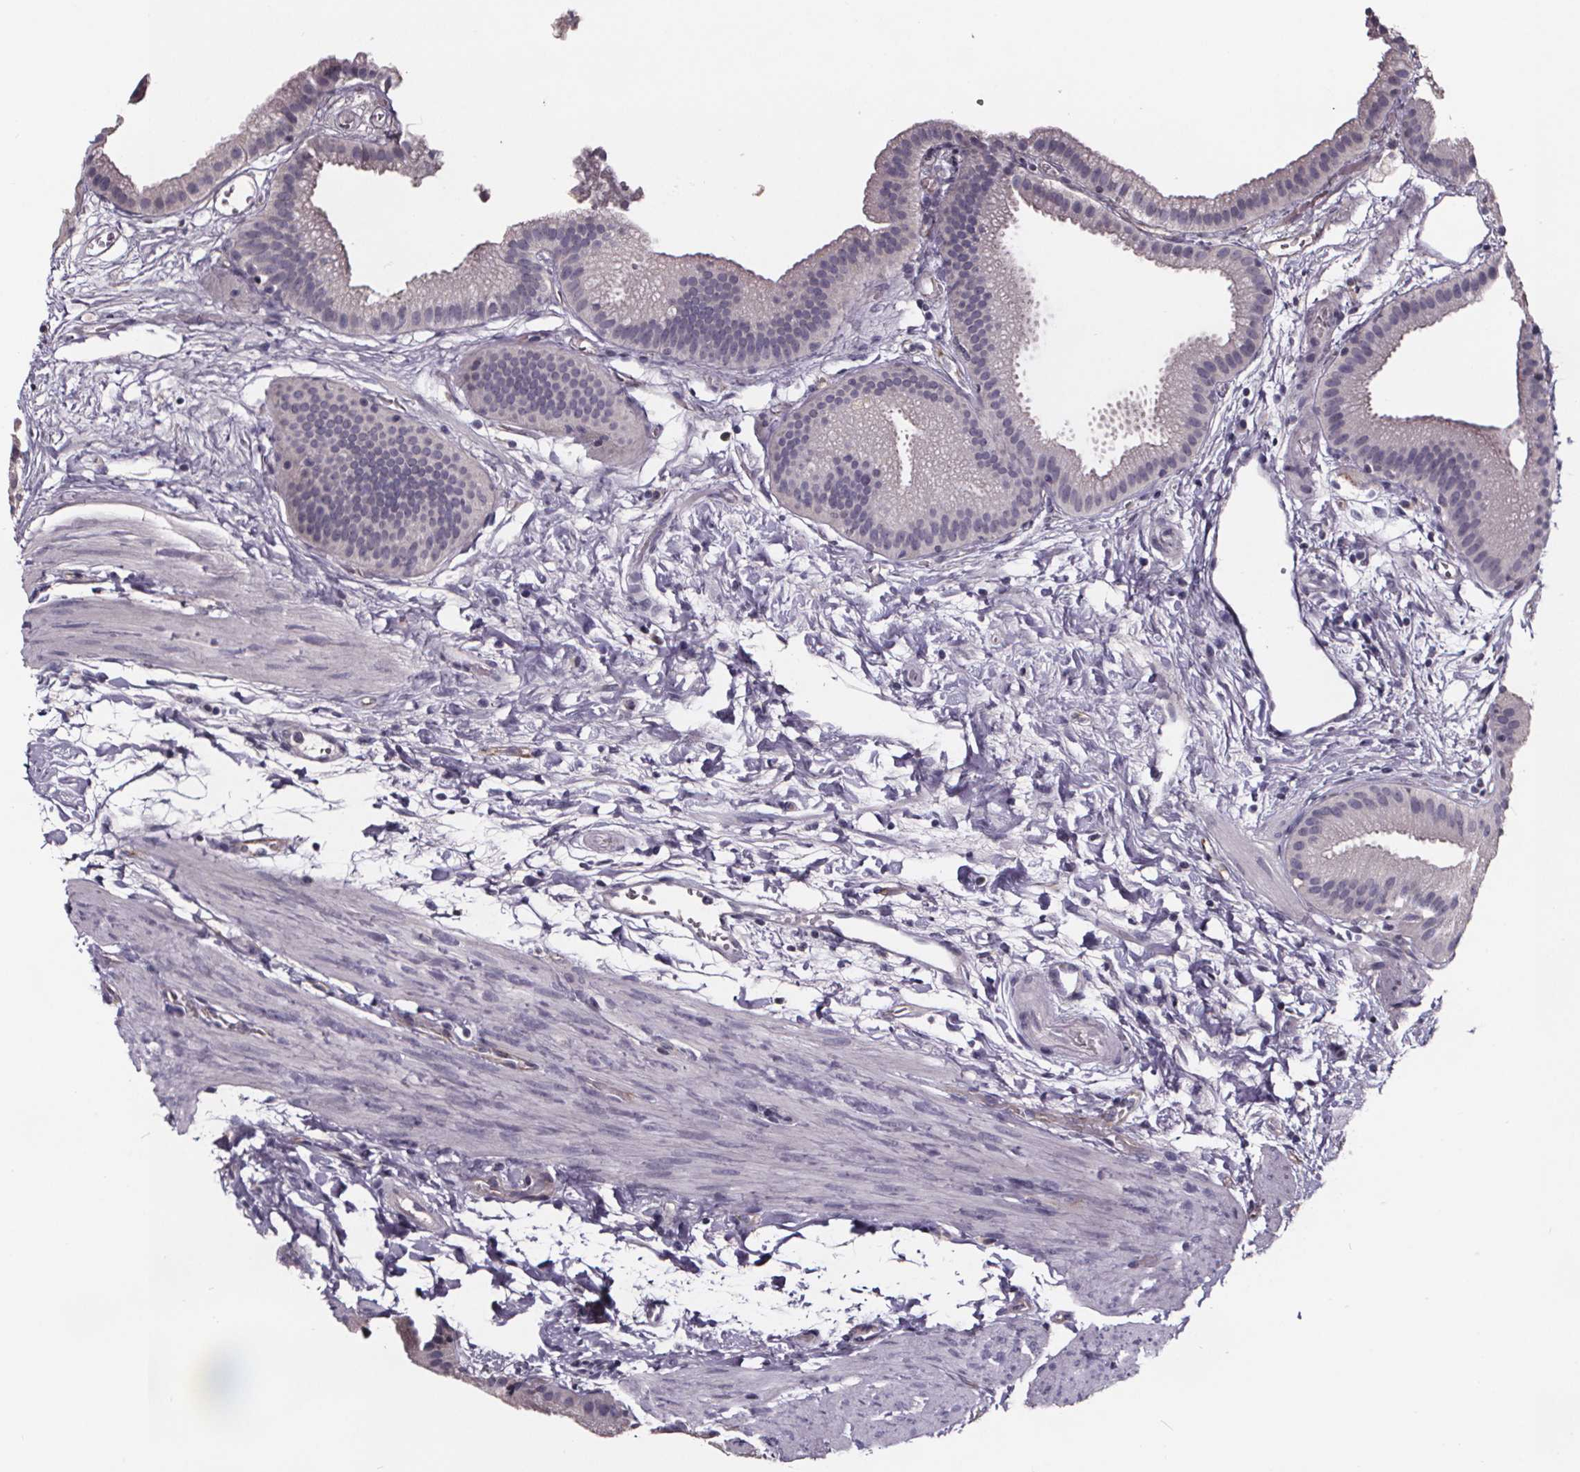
{"staining": {"intensity": "negative", "quantity": "none", "location": "none"}, "tissue": "gallbladder", "cell_type": "Glandular cells", "image_type": "normal", "snomed": [{"axis": "morphology", "description": "Normal tissue, NOS"}, {"axis": "topography", "description": "Gallbladder"}], "caption": "Micrograph shows no significant protein expression in glandular cells of normal gallbladder. (Immunohistochemistry (ihc), brightfield microscopy, high magnification).", "gene": "NPHP4", "patient": {"sex": "female", "age": 63}}